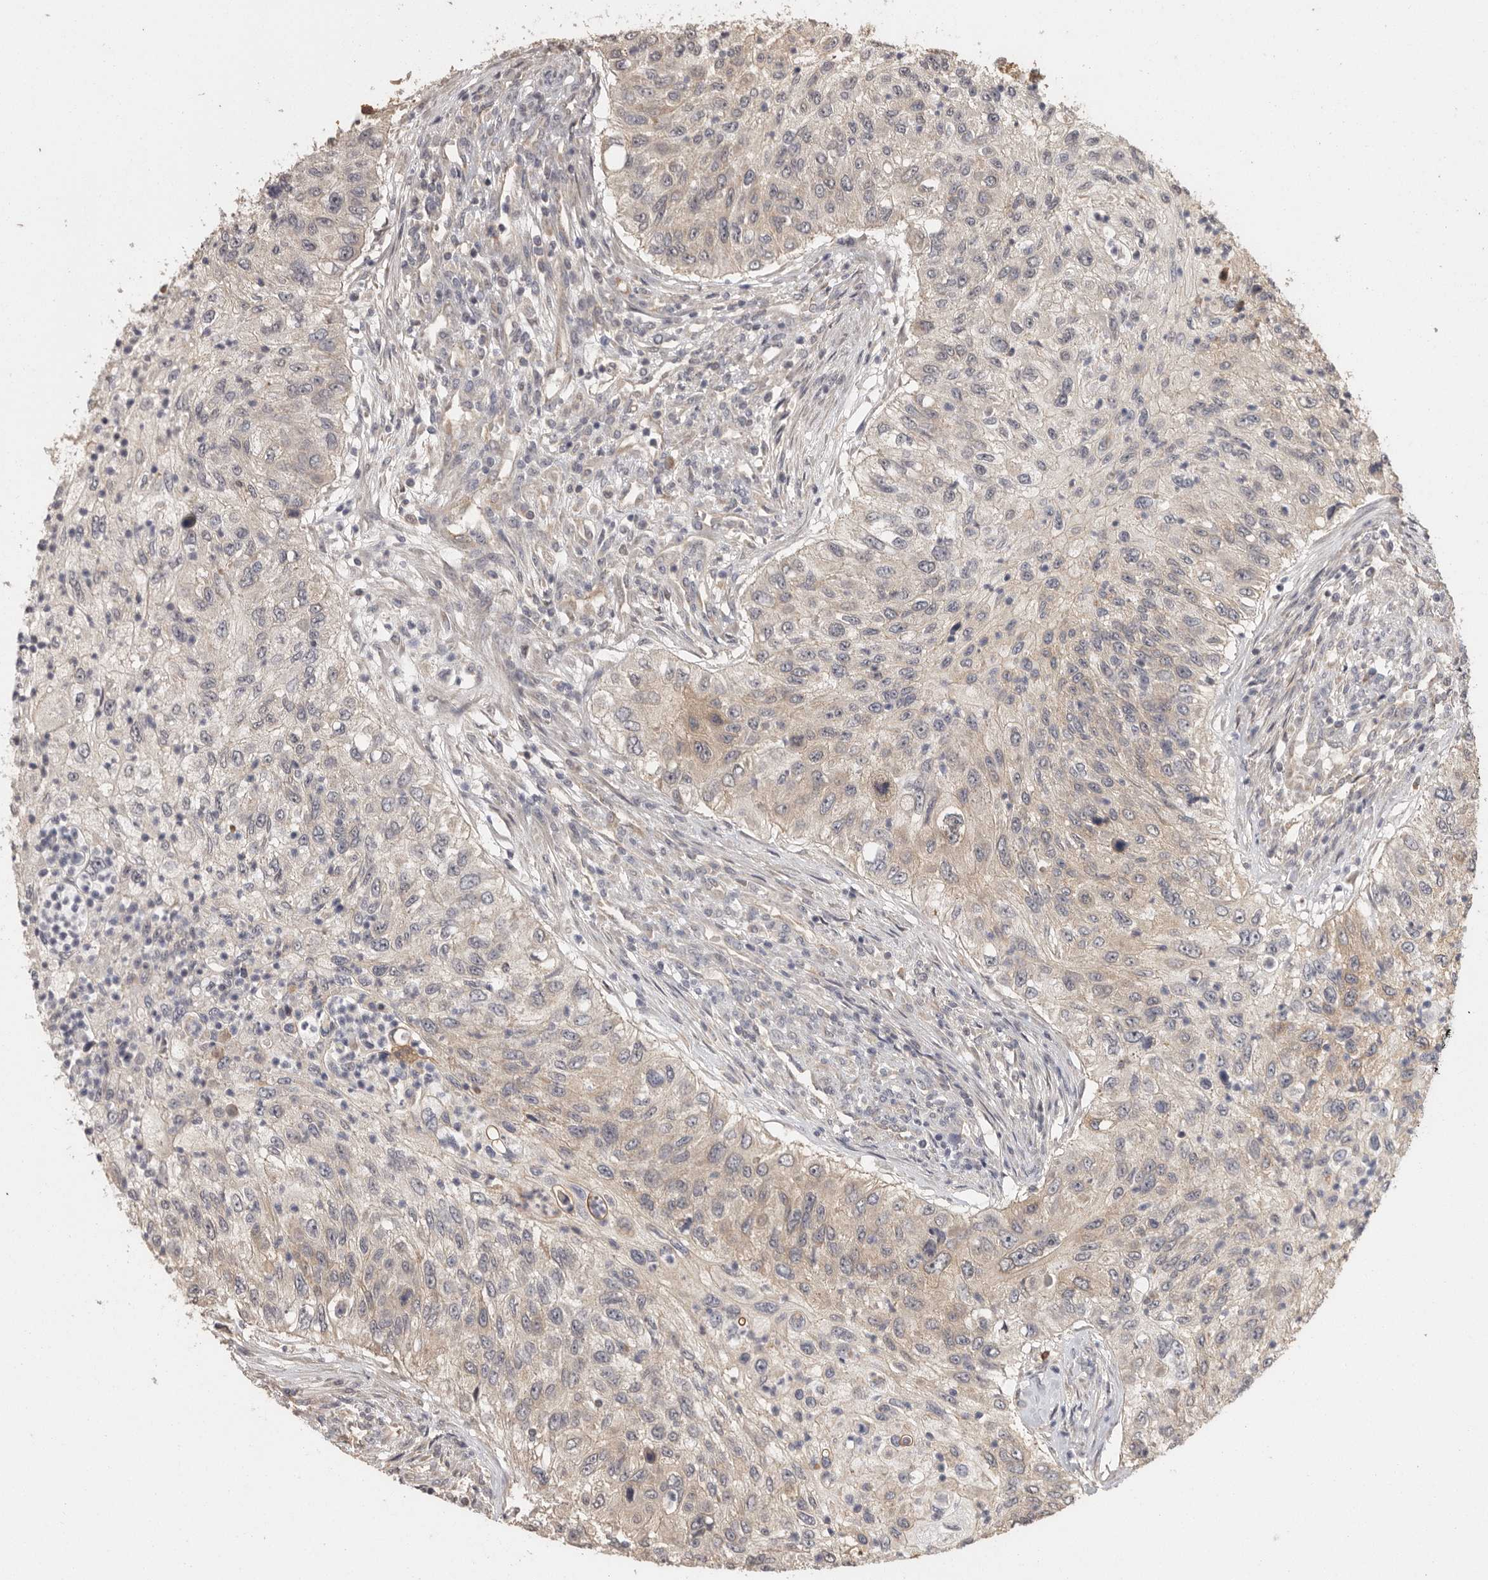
{"staining": {"intensity": "weak", "quantity": "<25%", "location": "cytoplasmic/membranous"}, "tissue": "urothelial cancer", "cell_type": "Tumor cells", "image_type": "cancer", "snomed": [{"axis": "morphology", "description": "Urothelial carcinoma, High grade"}, {"axis": "topography", "description": "Urinary bladder"}], "caption": "A high-resolution image shows IHC staining of urothelial carcinoma (high-grade), which demonstrates no significant expression in tumor cells.", "gene": "BAIAP2", "patient": {"sex": "female", "age": 60}}